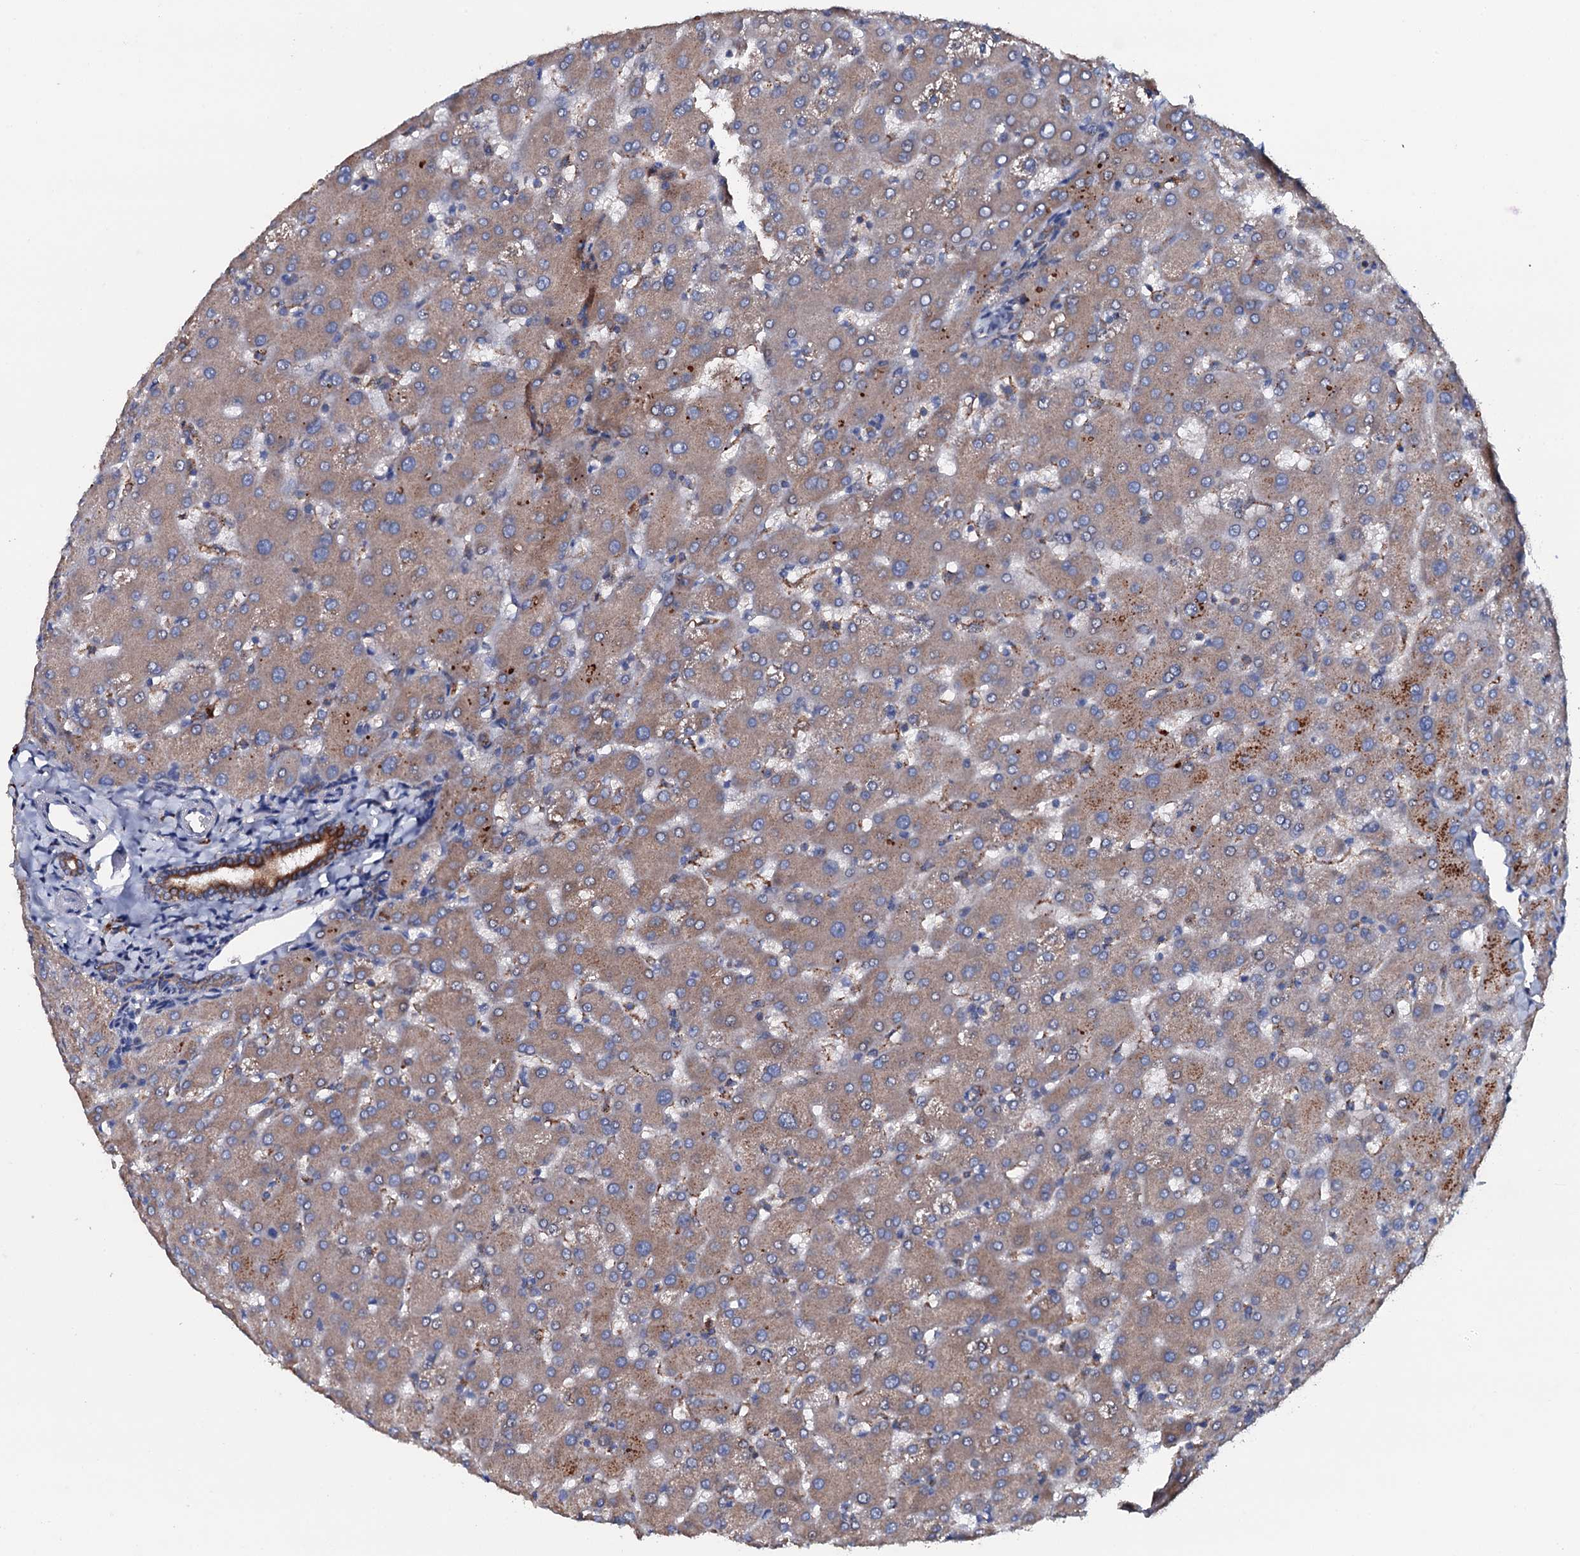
{"staining": {"intensity": "strong", "quantity": ">75%", "location": "cytoplasmic/membranous"}, "tissue": "liver", "cell_type": "Cholangiocytes", "image_type": "normal", "snomed": [{"axis": "morphology", "description": "Normal tissue, NOS"}, {"axis": "topography", "description": "Liver"}], "caption": "Liver stained with DAB immunohistochemistry (IHC) shows high levels of strong cytoplasmic/membranous staining in approximately >75% of cholangiocytes. (IHC, brightfield microscopy, high magnification).", "gene": "NEK1", "patient": {"sex": "female", "age": 63}}